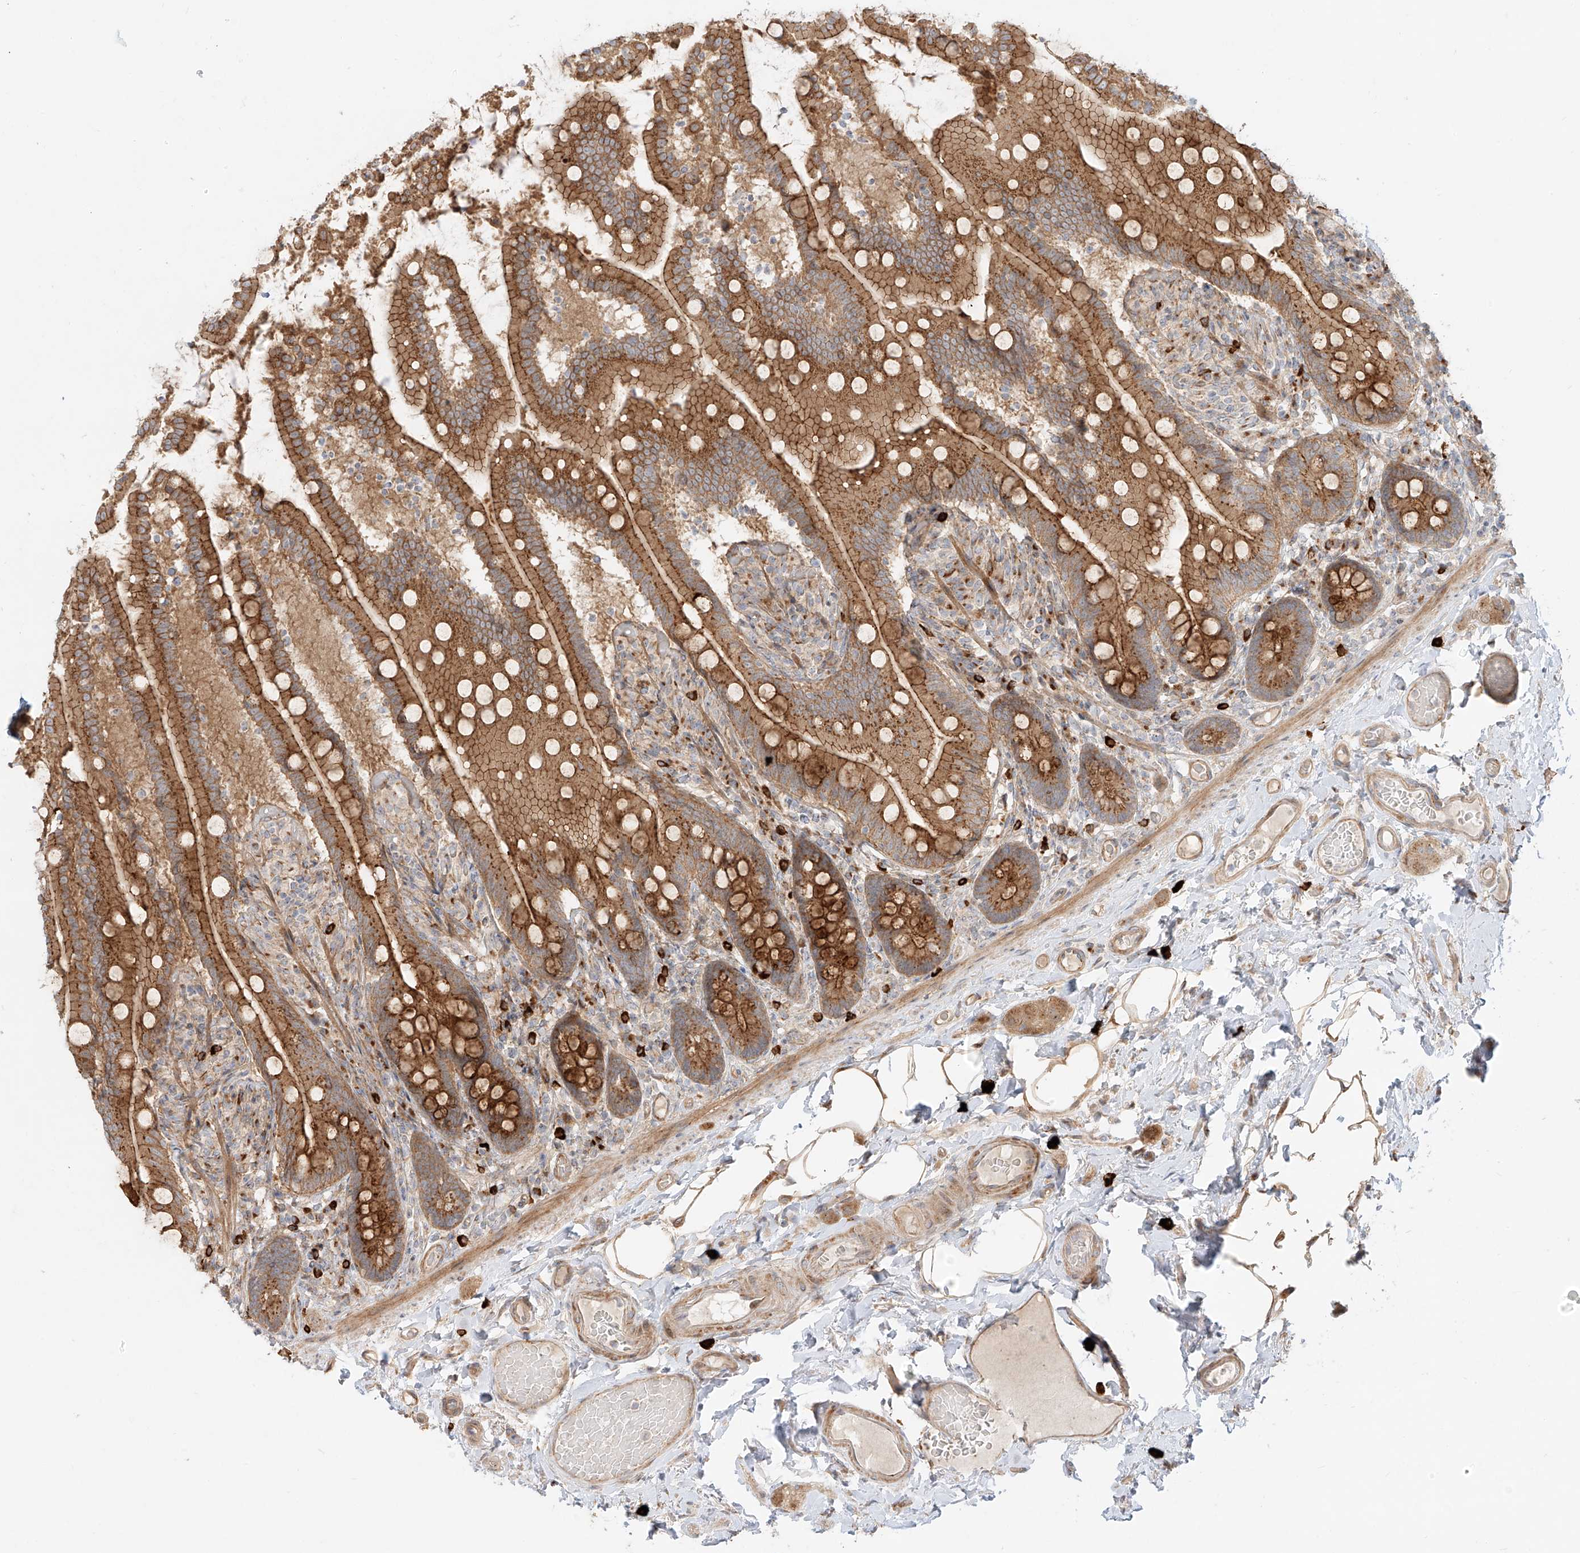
{"staining": {"intensity": "moderate", "quantity": ">75%", "location": "cytoplasmic/membranous"}, "tissue": "small intestine", "cell_type": "Glandular cells", "image_type": "normal", "snomed": [{"axis": "morphology", "description": "Normal tissue, NOS"}, {"axis": "topography", "description": "Small intestine"}], "caption": "This histopathology image shows normal small intestine stained with immunohistochemistry (IHC) to label a protein in brown. The cytoplasmic/membranous of glandular cells show moderate positivity for the protein. Nuclei are counter-stained blue.", "gene": "ZNF287", "patient": {"sex": "female", "age": 64}}